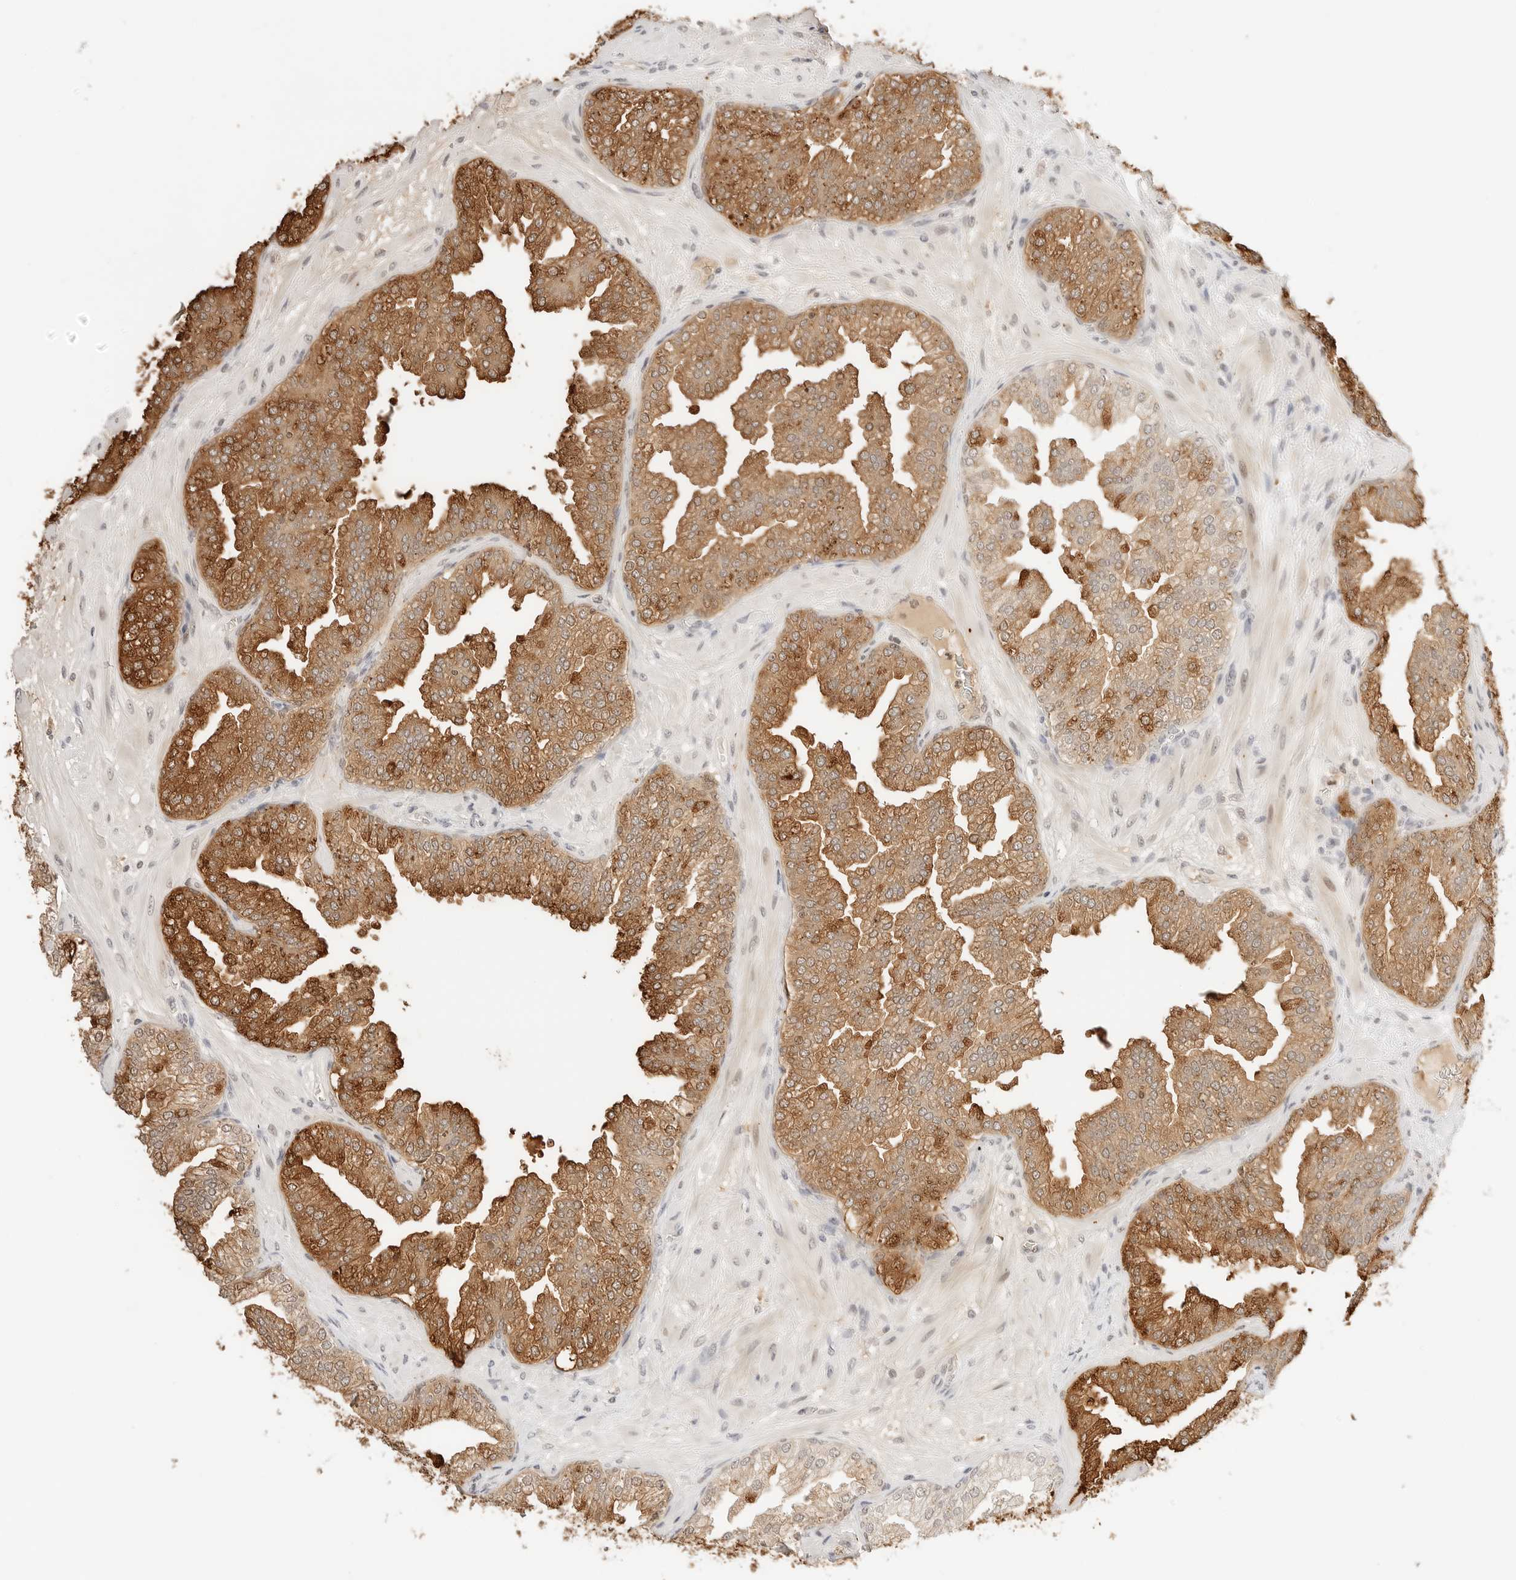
{"staining": {"intensity": "strong", "quantity": ">75%", "location": "cytoplasmic/membranous"}, "tissue": "prostate cancer", "cell_type": "Tumor cells", "image_type": "cancer", "snomed": [{"axis": "morphology", "description": "Adenocarcinoma, High grade"}, {"axis": "topography", "description": "Prostate"}], "caption": "A brown stain shows strong cytoplasmic/membranous positivity of a protein in prostate cancer tumor cells. The staining is performed using DAB (3,3'-diaminobenzidine) brown chromogen to label protein expression. The nuclei are counter-stained blue using hematoxylin.", "gene": "RPS6KL1", "patient": {"sex": "male", "age": 58}}